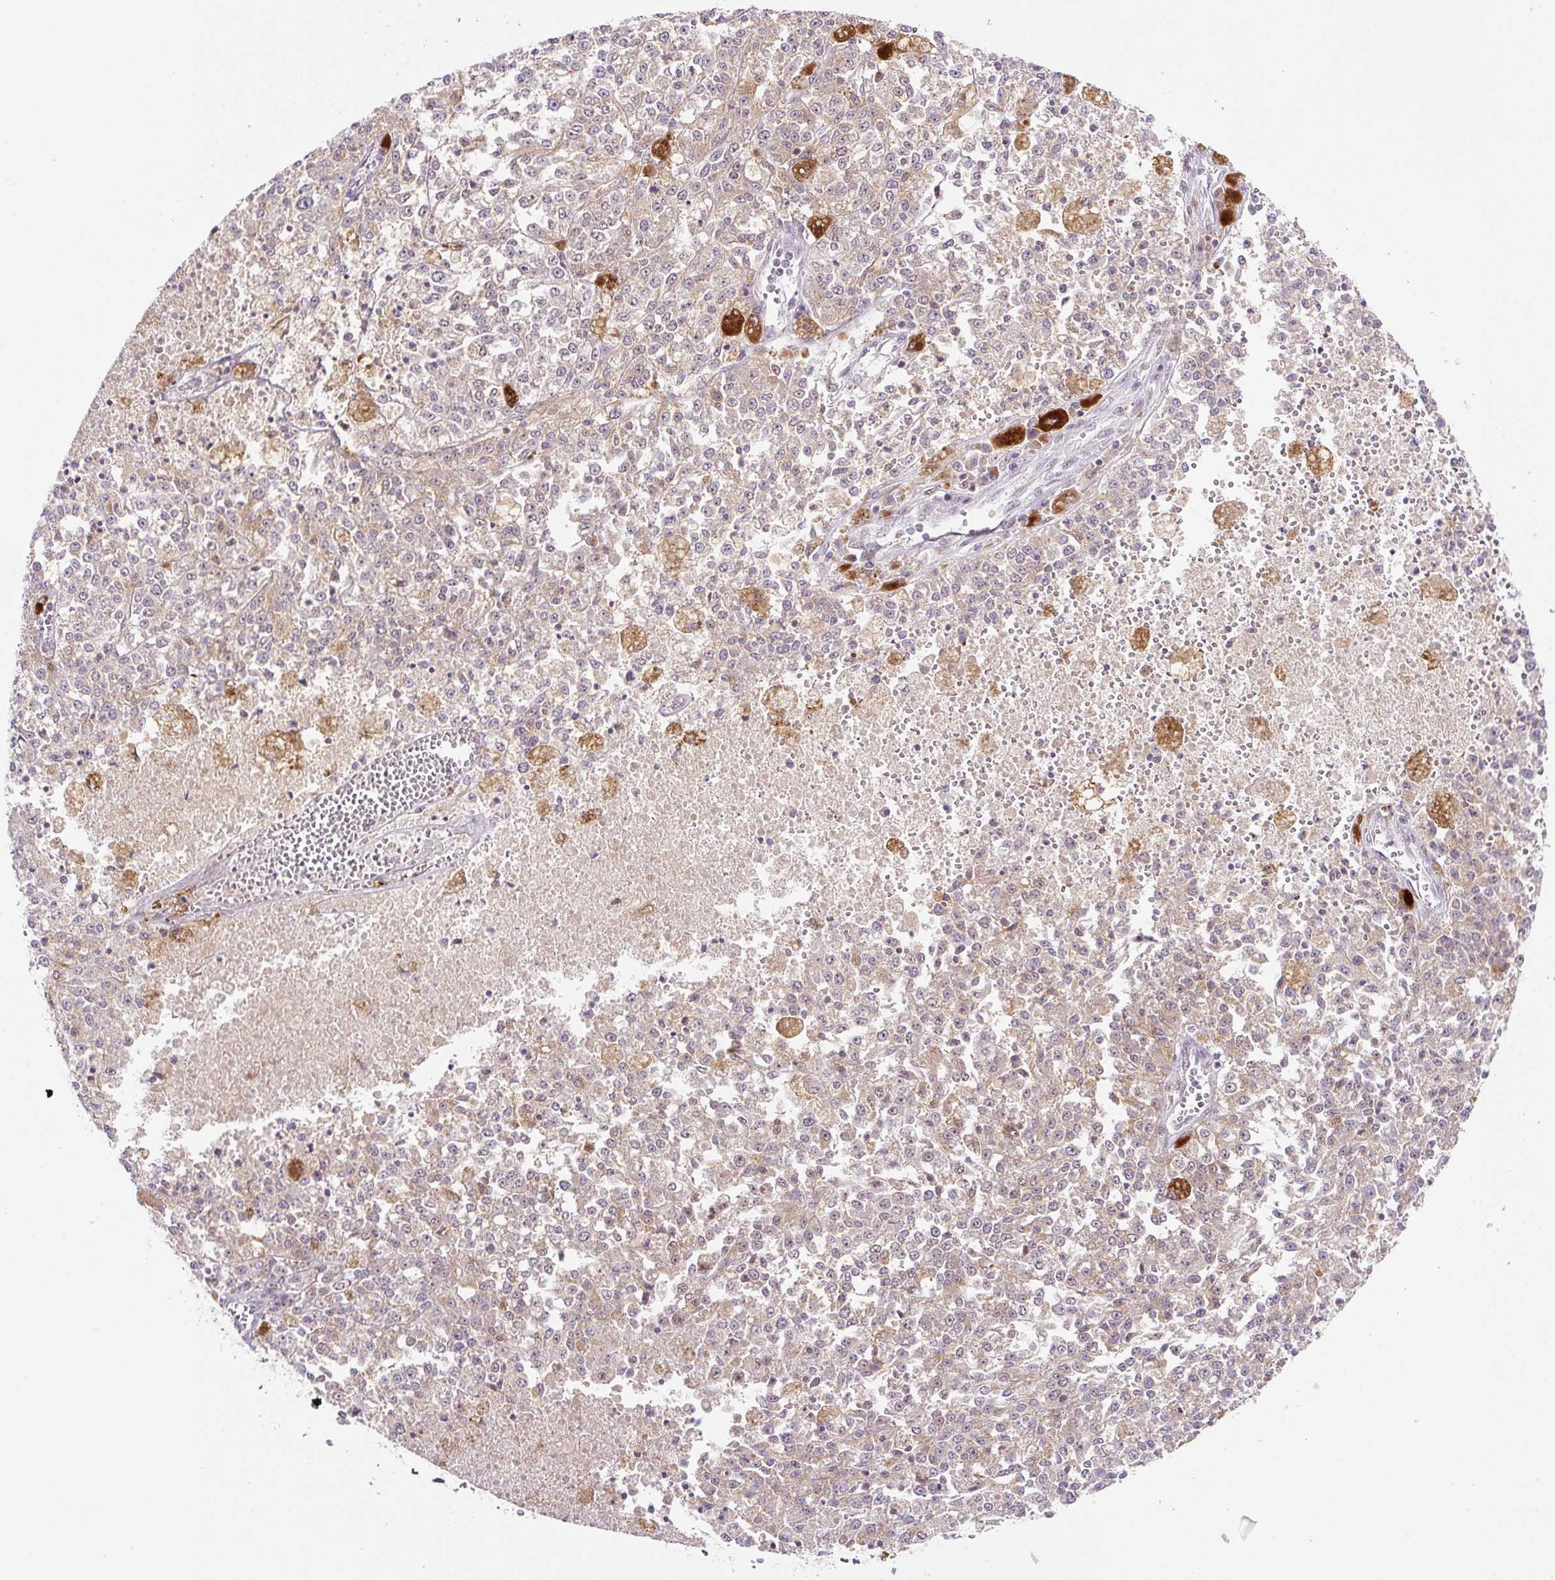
{"staining": {"intensity": "weak", "quantity": ">75%", "location": "cytoplasmic/membranous"}, "tissue": "melanoma", "cell_type": "Tumor cells", "image_type": "cancer", "snomed": [{"axis": "morphology", "description": "Malignant melanoma, NOS"}, {"axis": "topography", "description": "Skin"}], "caption": "Immunohistochemistry photomicrograph of malignant melanoma stained for a protein (brown), which exhibits low levels of weak cytoplasmic/membranous positivity in about >75% of tumor cells.", "gene": "CEBPZOS", "patient": {"sex": "female", "age": 64}}